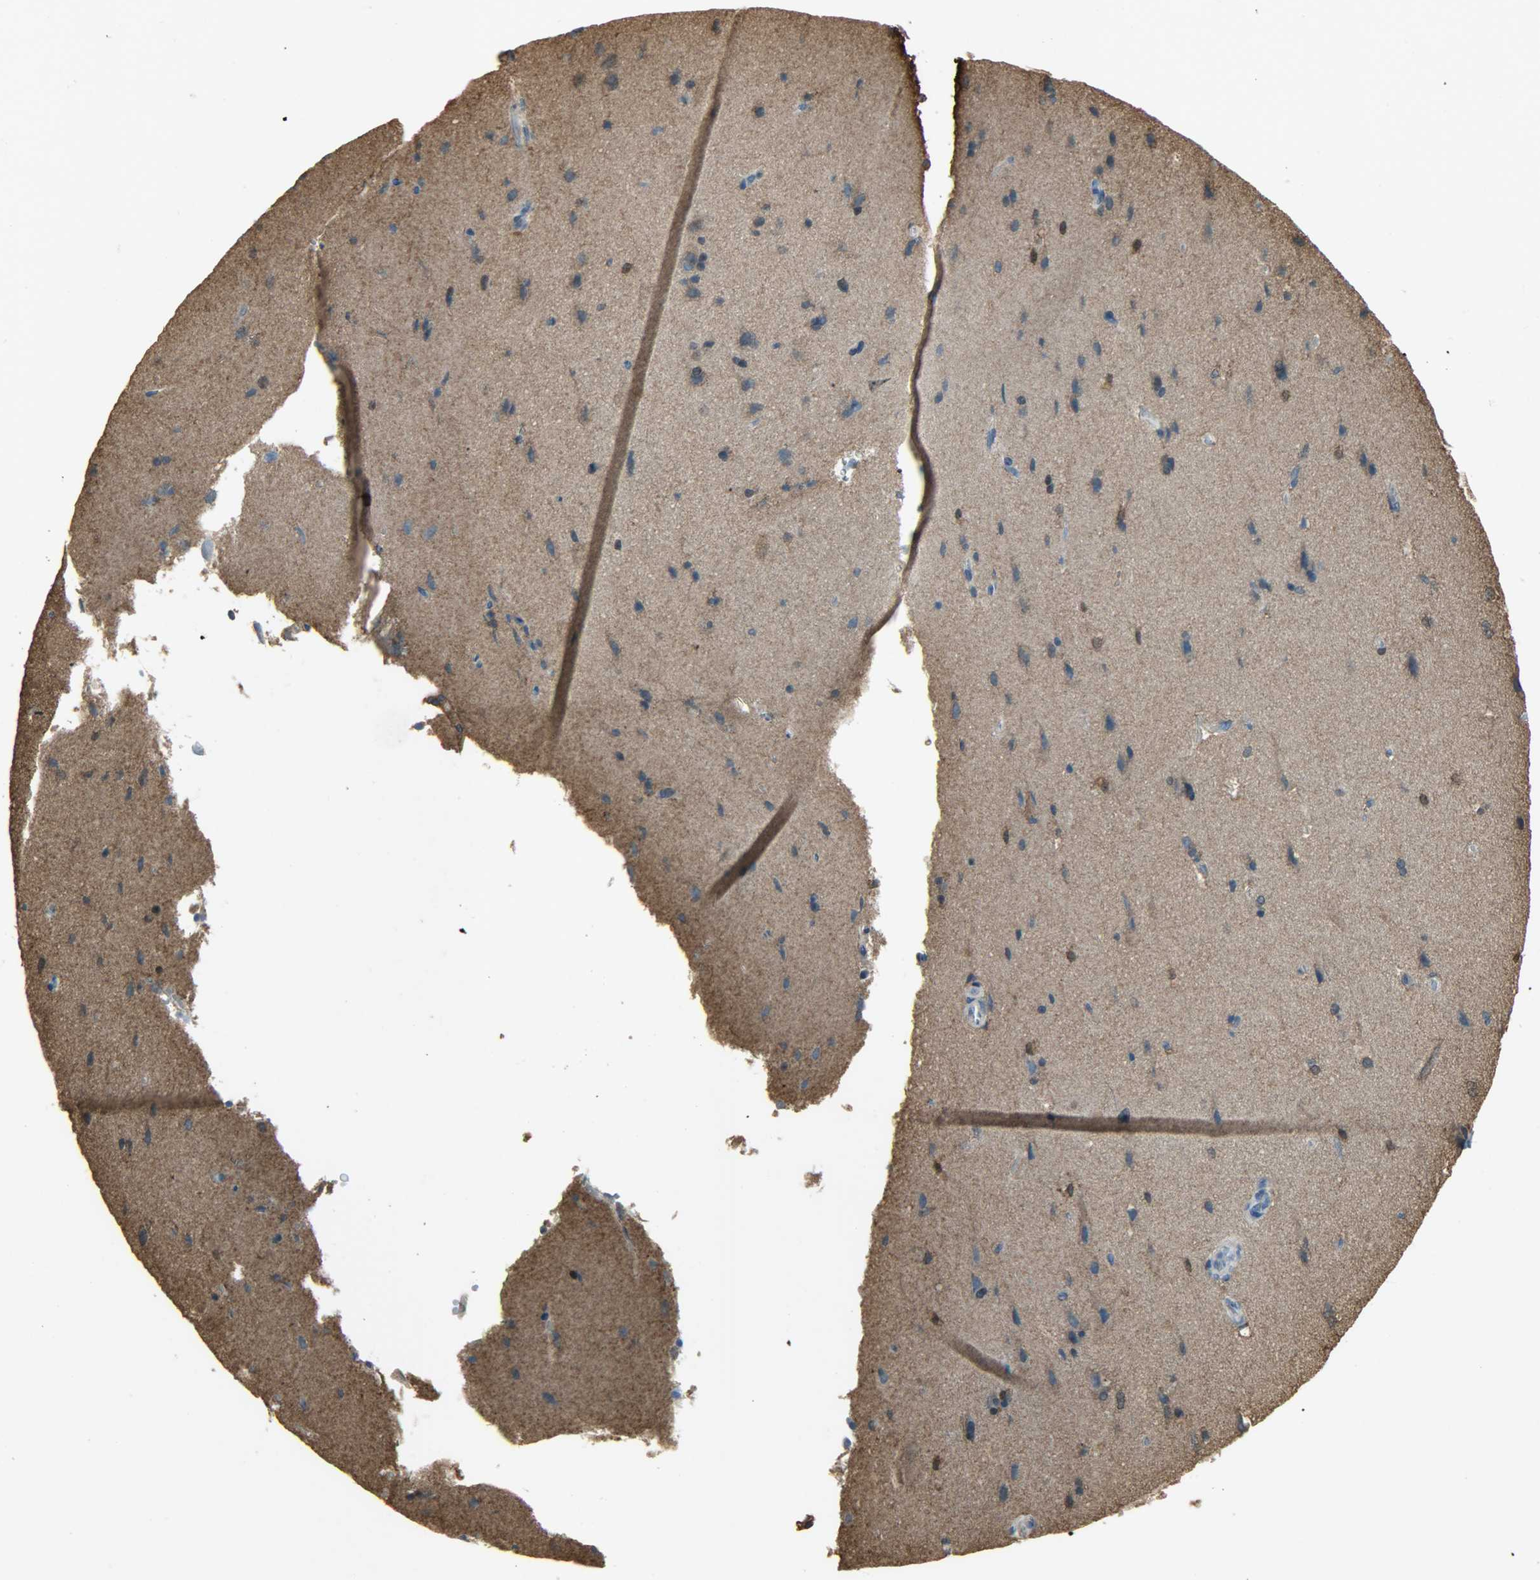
{"staining": {"intensity": "negative", "quantity": "none", "location": "none"}, "tissue": "cerebral cortex", "cell_type": "Endothelial cells", "image_type": "normal", "snomed": [{"axis": "morphology", "description": "Normal tissue, NOS"}, {"axis": "topography", "description": "Cerebral cortex"}], "caption": "IHC of unremarkable human cerebral cortex shows no expression in endothelial cells.", "gene": "LDHB", "patient": {"sex": "male", "age": 62}}